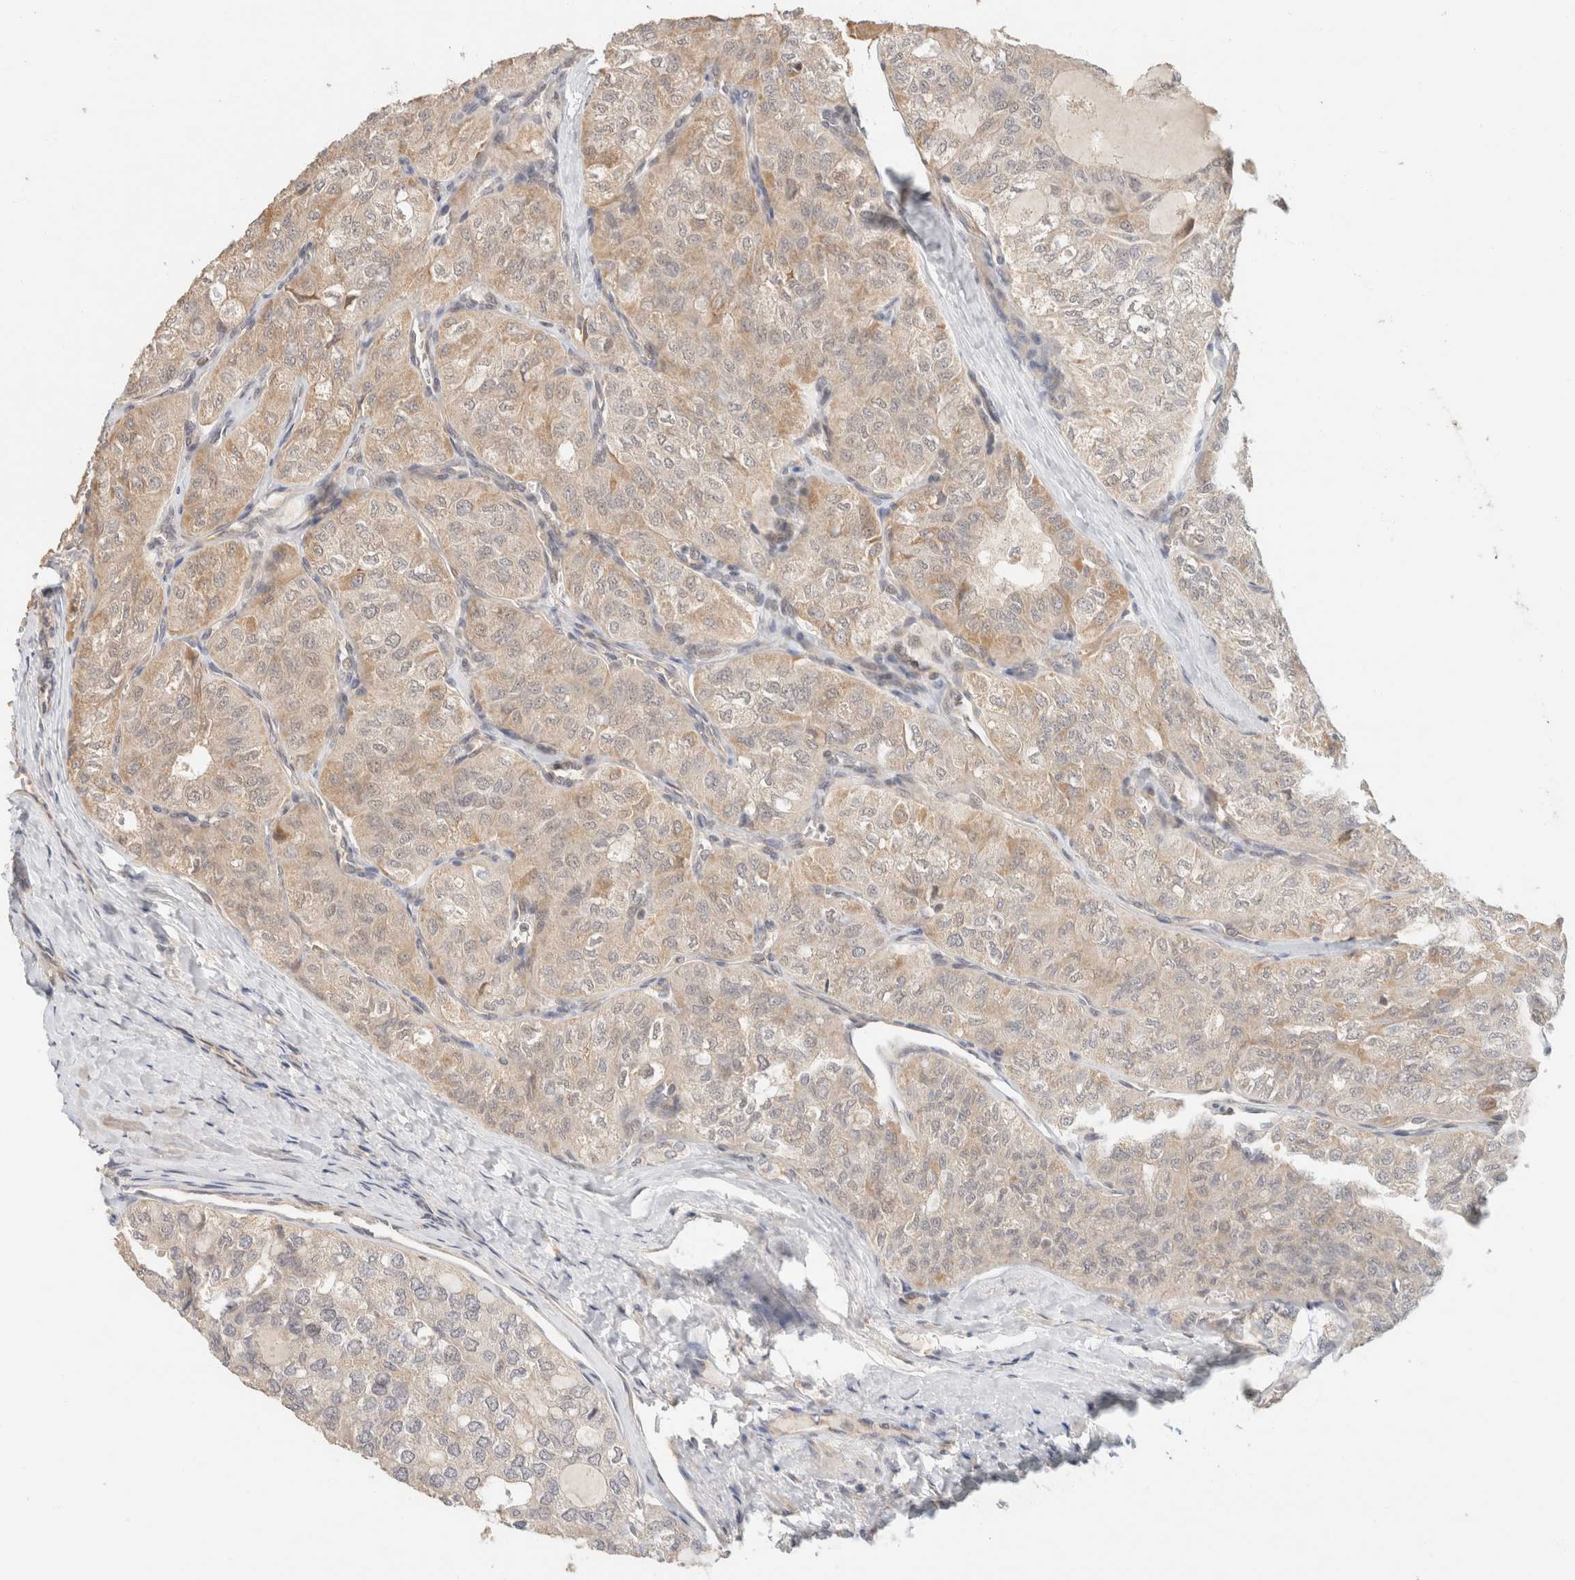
{"staining": {"intensity": "weak", "quantity": "25%-75%", "location": "cytoplasmic/membranous"}, "tissue": "thyroid cancer", "cell_type": "Tumor cells", "image_type": "cancer", "snomed": [{"axis": "morphology", "description": "Follicular adenoma carcinoma, NOS"}, {"axis": "topography", "description": "Thyroid gland"}], "caption": "Immunohistochemistry (DAB (3,3'-diaminobenzidine)) staining of human thyroid cancer exhibits weak cytoplasmic/membranous protein positivity in approximately 25%-75% of tumor cells. (DAB (3,3'-diaminobenzidine) IHC, brown staining for protein, blue staining for nuclei).", "gene": "TACC1", "patient": {"sex": "male", "age": 75}}